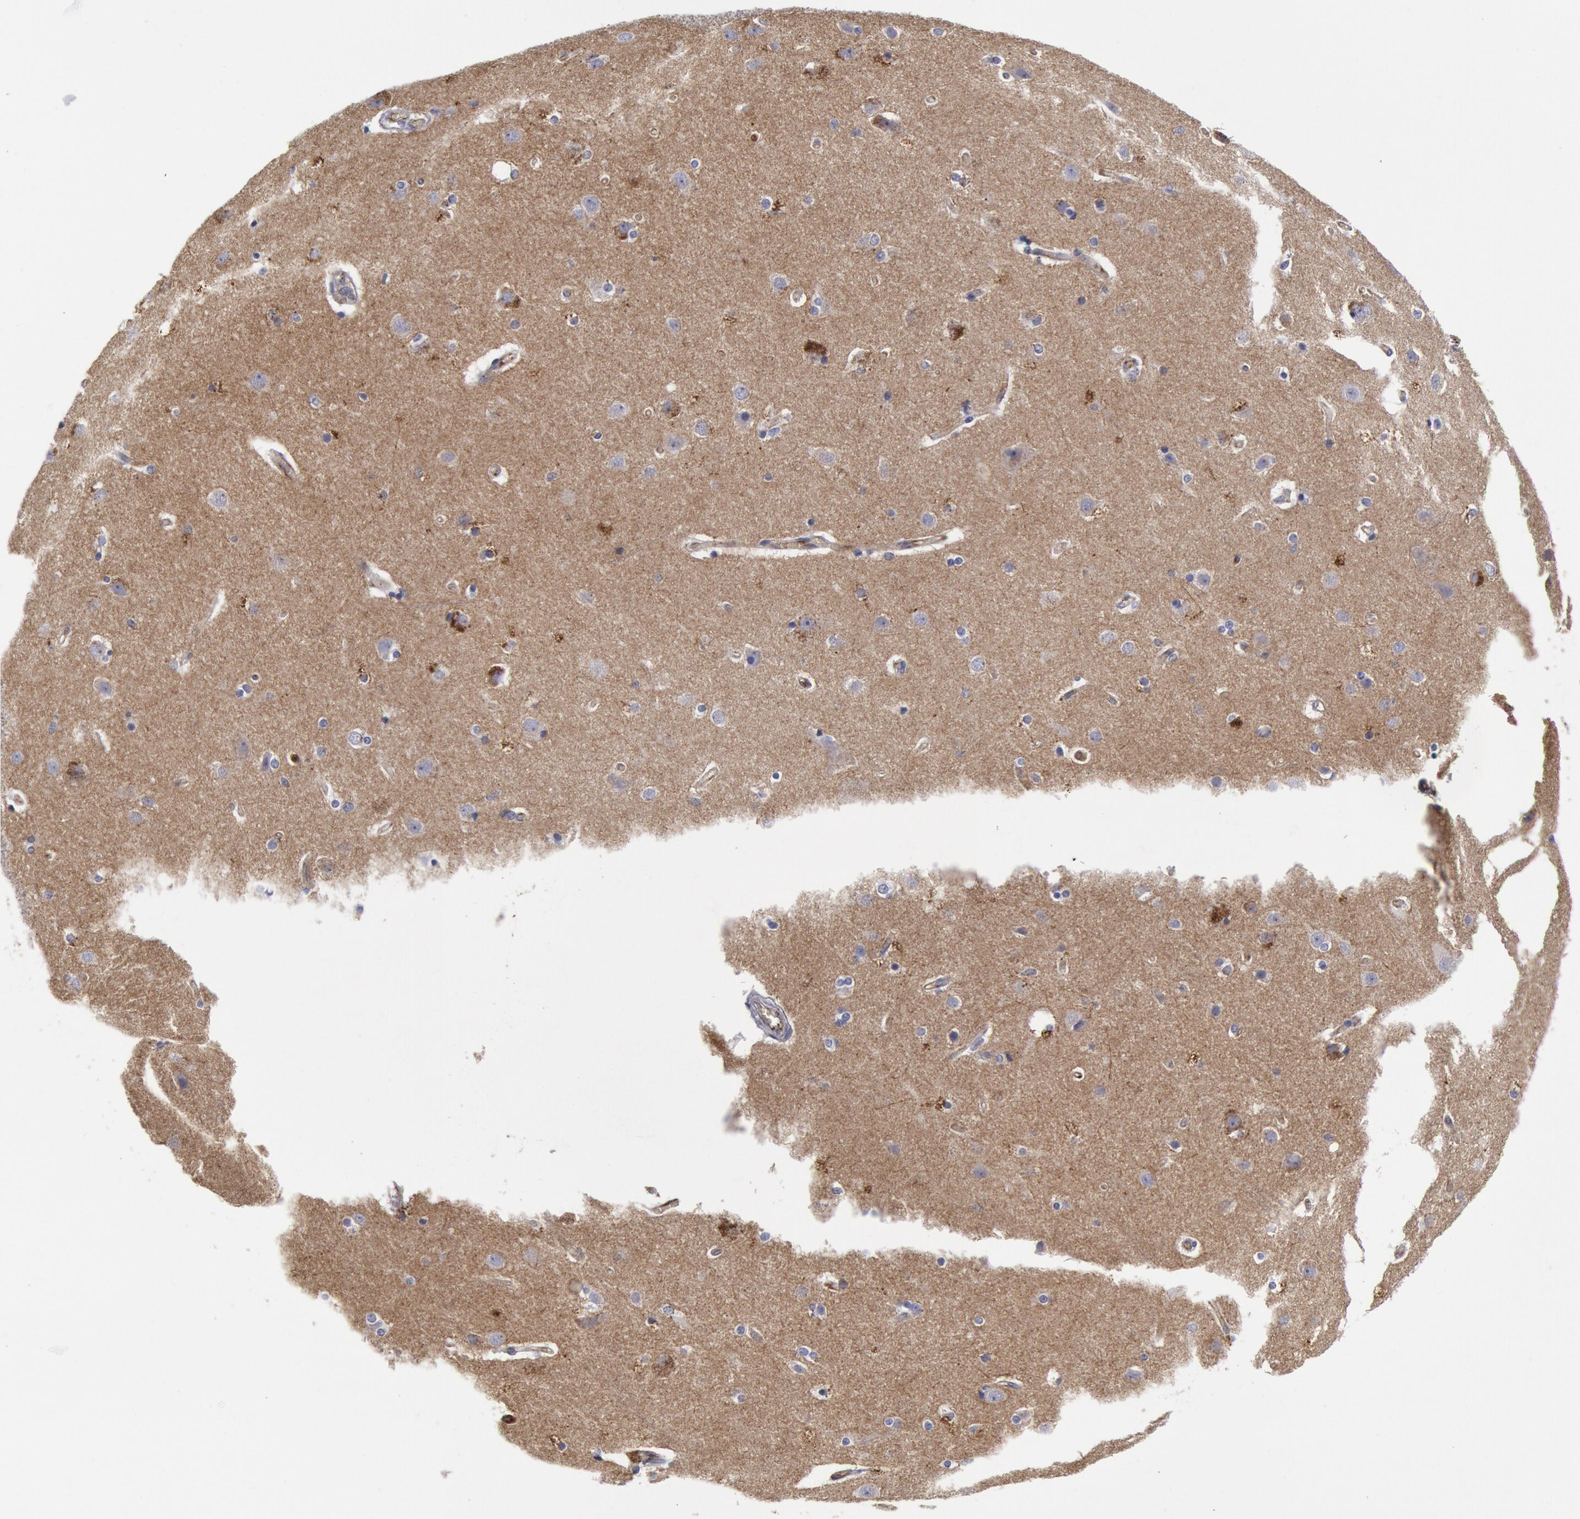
{"staining": {"intensity": "moderate", "quantity": ">75%", "location": "cytoplasmic/membranous"}, "tissue": "cerebral cortex", "cell_type": "Endothelial cells", "image_type": "normal", "snomed": [{"axis": "morphology", "description": "Normal tissue, NOS"}, {"axis": "topography", "description": "Cerebral cortex"}], "caption": "Approximately >75% of endothelial cells in normal cerebral cortex reveal moderate cytoplasmic/membranous protein staining as visualized by brown immunohistochemical staining.", "gene": "FLOT1", "patient": {"sex": "female", "age": 54}}